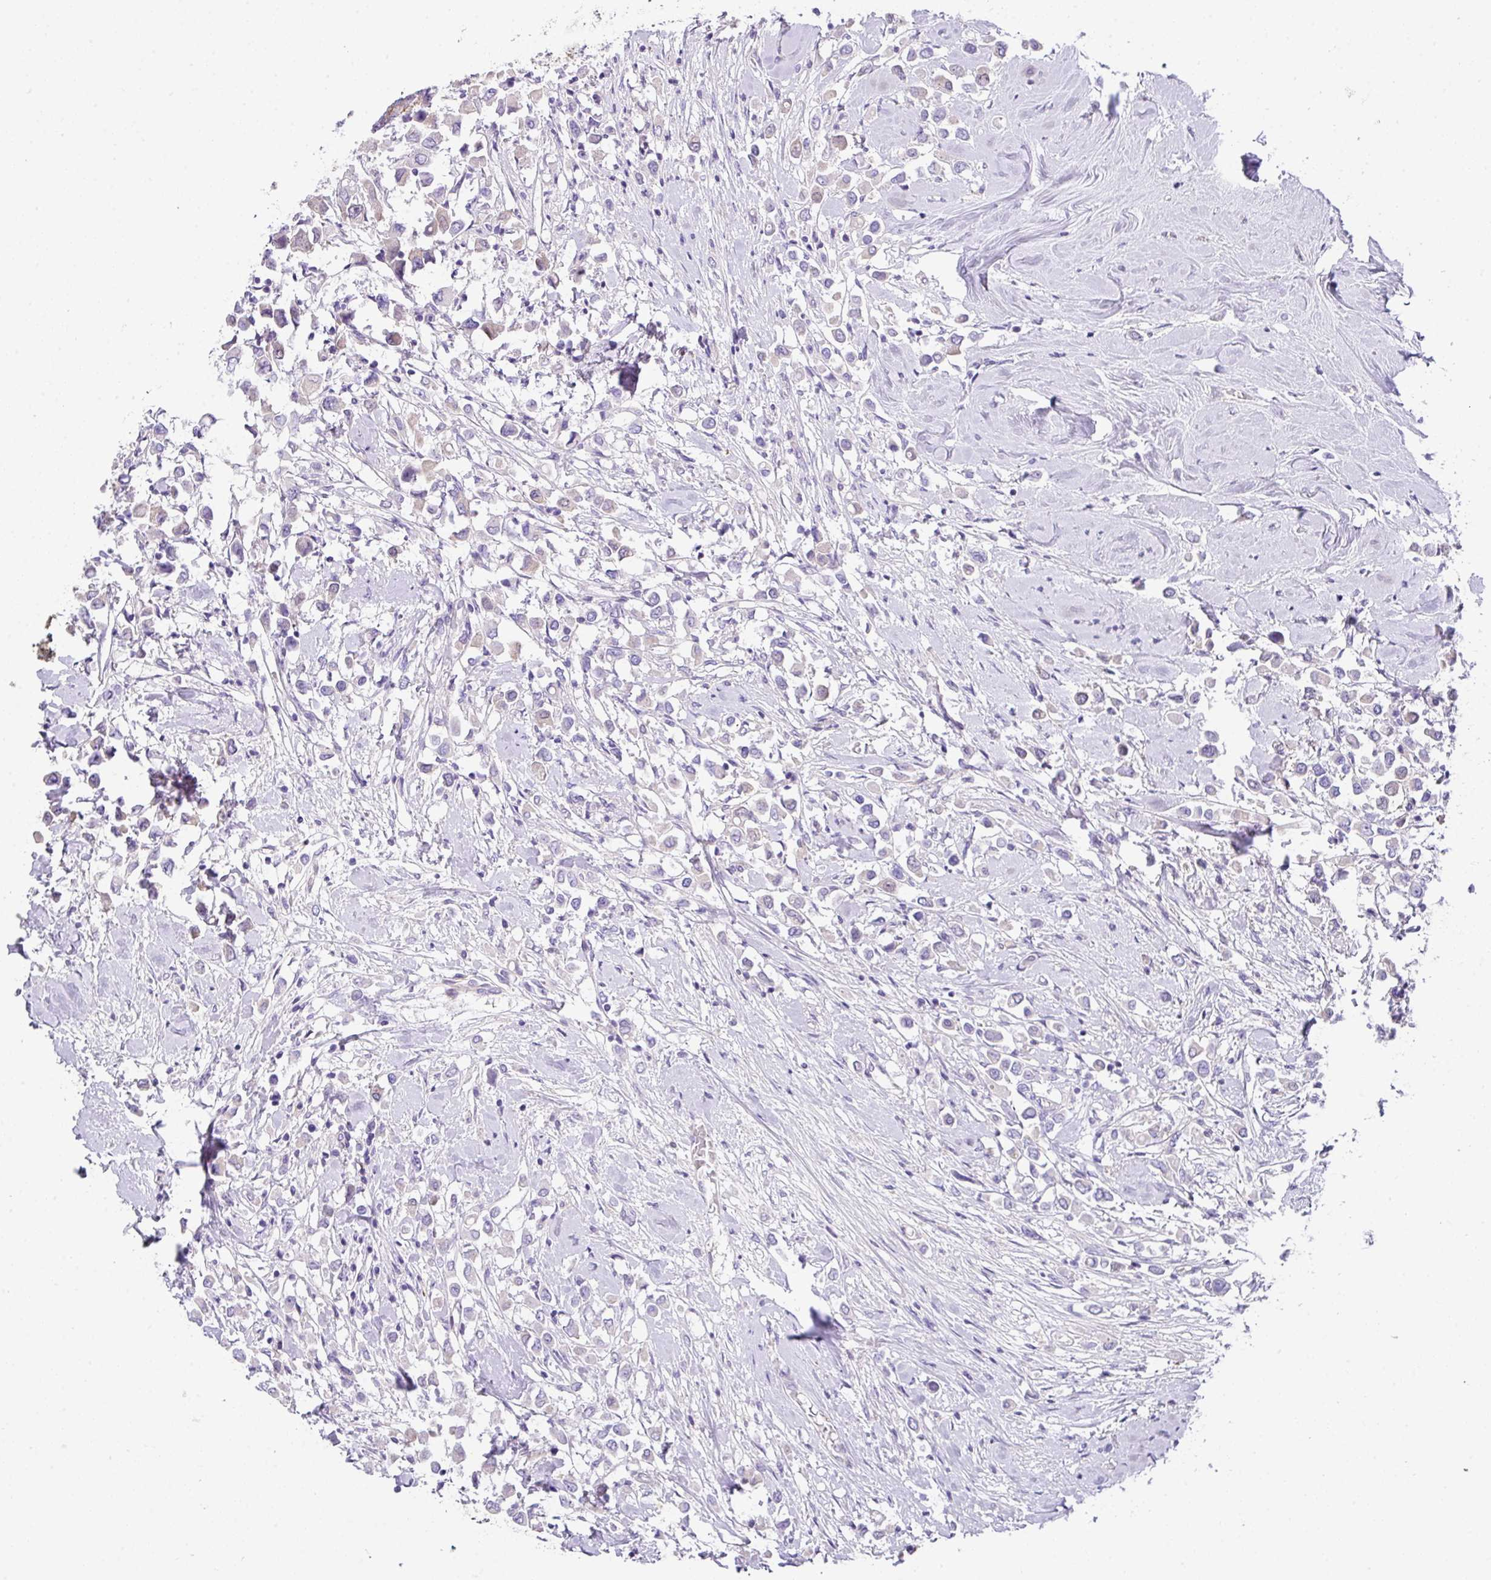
{"staining": {"intensity": "negative", "quantity": "none", "location": "none"}, "tissue": "breast cancer", "cell_type": "Tumor cells", "image_type": "cancer", "snomed": [{"axis": "morphology", "description": "Duct carcinoma"}, {"axis": "topography", "description": "Breast"}], "caption": "The image shows no significant expression in tumor cells of breast cancer (infiltrating ductal carcinoma). (DAB immunohistochemistry (IHC), high magnification).", "gene": "DNAL1", "patient": {"sex": "female", "age": 61}}